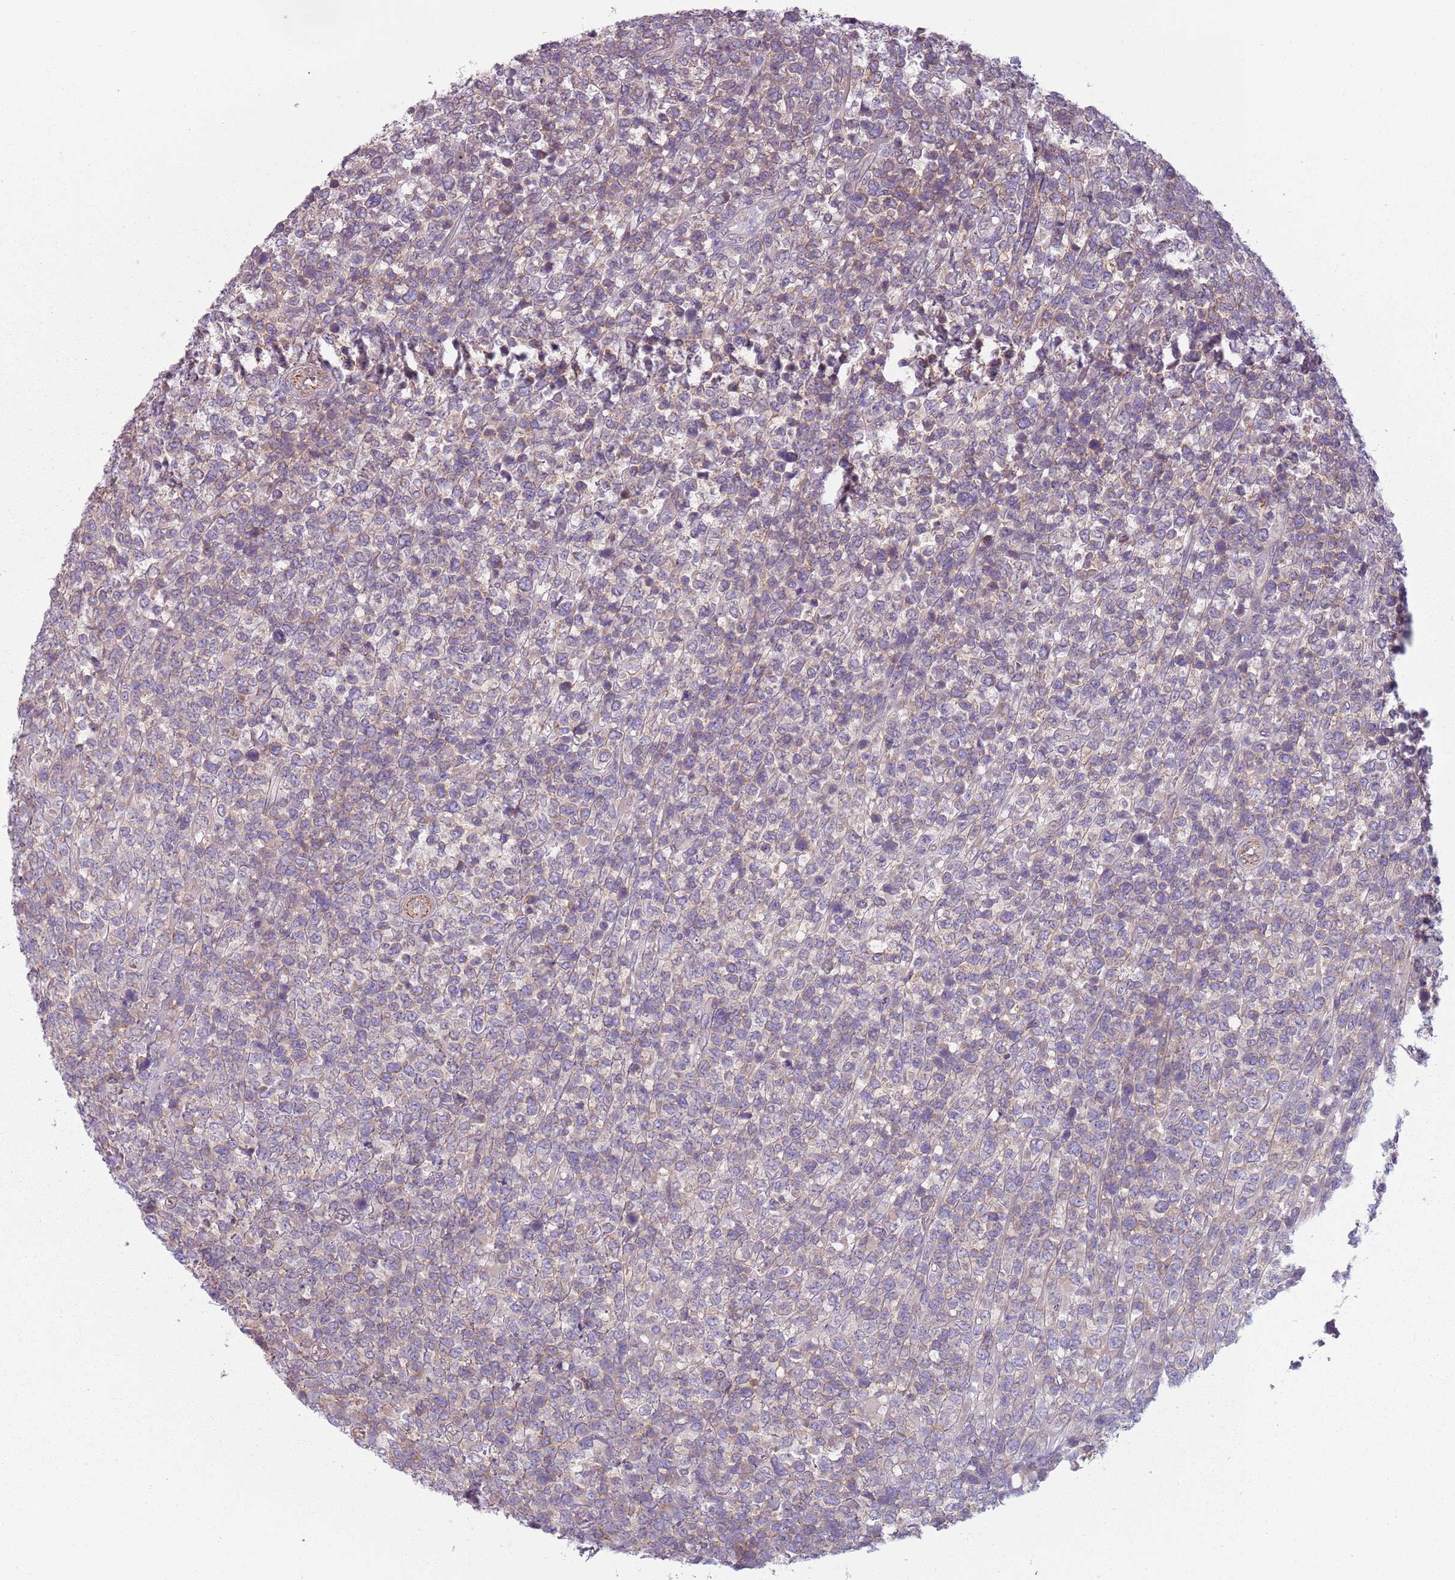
{"staining": {"intensity": "weak", "quantity": "<25%", "location": "cytoplasmic/membranous"}, "tissue": "lymphoma", "cell_type": "Tumor cells", "image_type": "cancer", "snomed": [{"axis": "morphology", "description": "Malignant lymphoma, non-Hodgkin's type, High grade"}, {"axis": "topography", "description": "Soft tissue"}], "caption": "IHC photomicrograph of neoplastic tissue: lymphoma stained with DAB (3,3'-diaminobenzidine) shows no significant protein staining in tumor cells.", "gene": "TLCD2", "patient": {"sex": "female", "age": 56}}